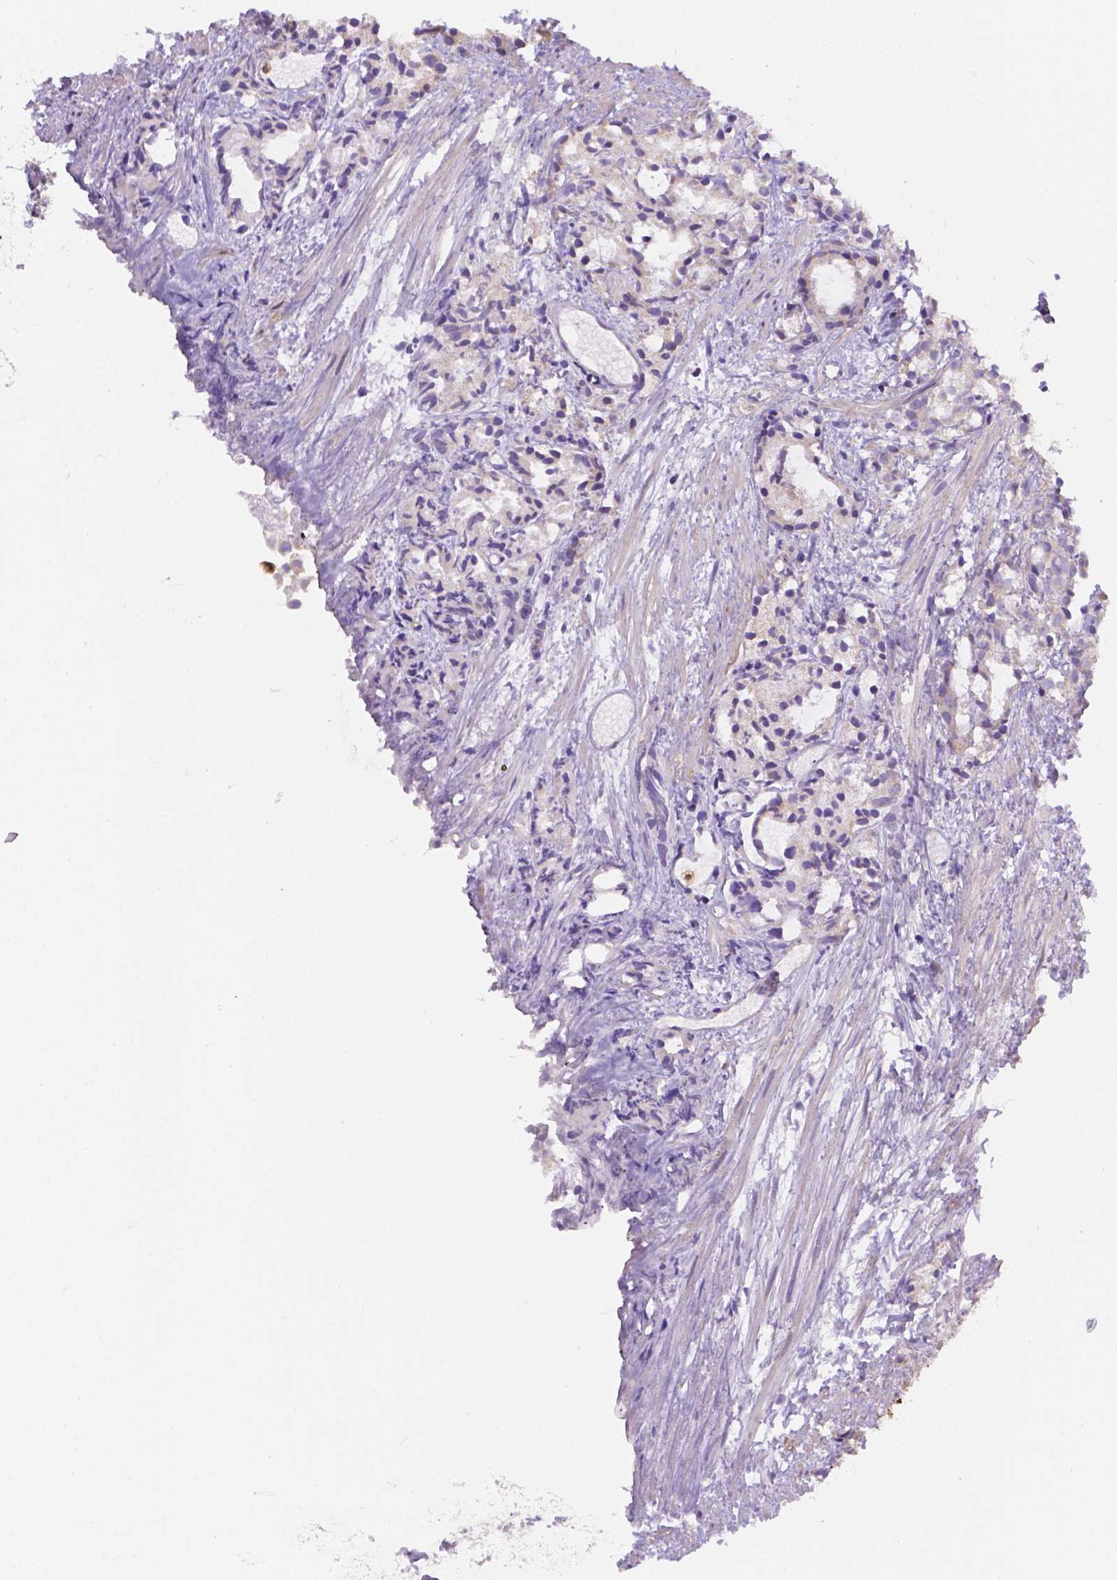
{"staining": {"intensity": "negative", "quantity": "none", "location": "none"}, "tissue": "prostate cancer", "cell_type": "Tumor cells", "image_type": "cancer", "snomed": [{"axis": "morphology", "description": "Adenocarcinoma, High grade"}, {"axis": "topography", "description": "Prostate"}], "caption": "Immunohistochemistry of human prostate adenocarcinoma (high-grade) shows no staining in tumor cells.", "gene": "NXPE2", "patient": {"sex": "male", "age": 79}}